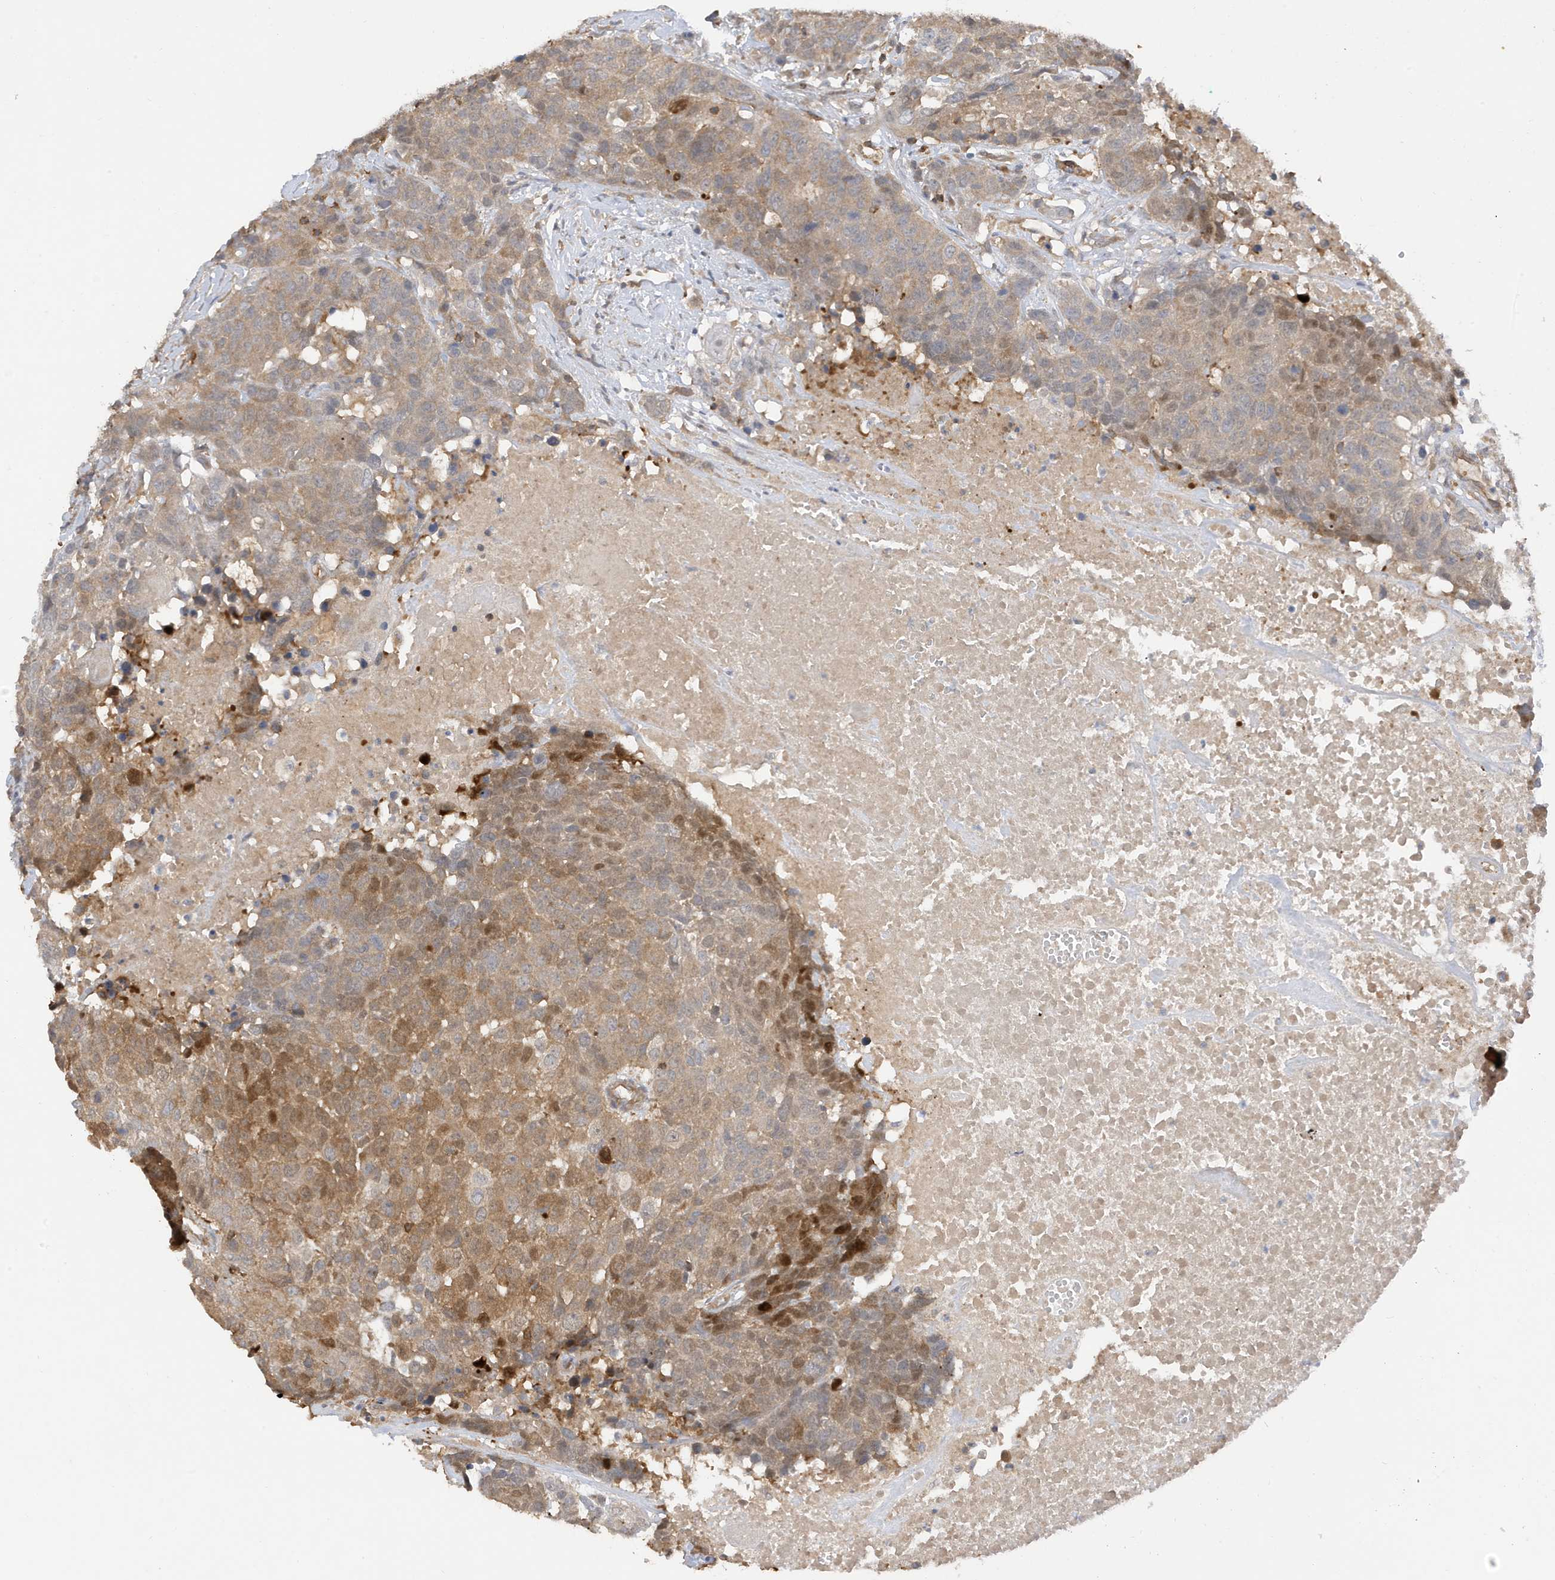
{"staining": {"intensity": "moderate", "quantity": "<25%", "location": "cytoplasmic/membranous,nuclear"}, "tissue": "head and neck cancer", "cell_type": "Tumor cells", "image_type": "cancer", "snomed": [{"axis": "morphology", "description": "Squamous cell carcinoma, NOS"}, {"axis": "topography", "description": "Head-Neck"}], "caption": "Human head and neck cancer (squamous cell carcinoma) stained with a protein marker demonstrates moderate staining in tumor cells.", "gene": "PHACTR2", "patient": {"sex": "male", "age": 66}}